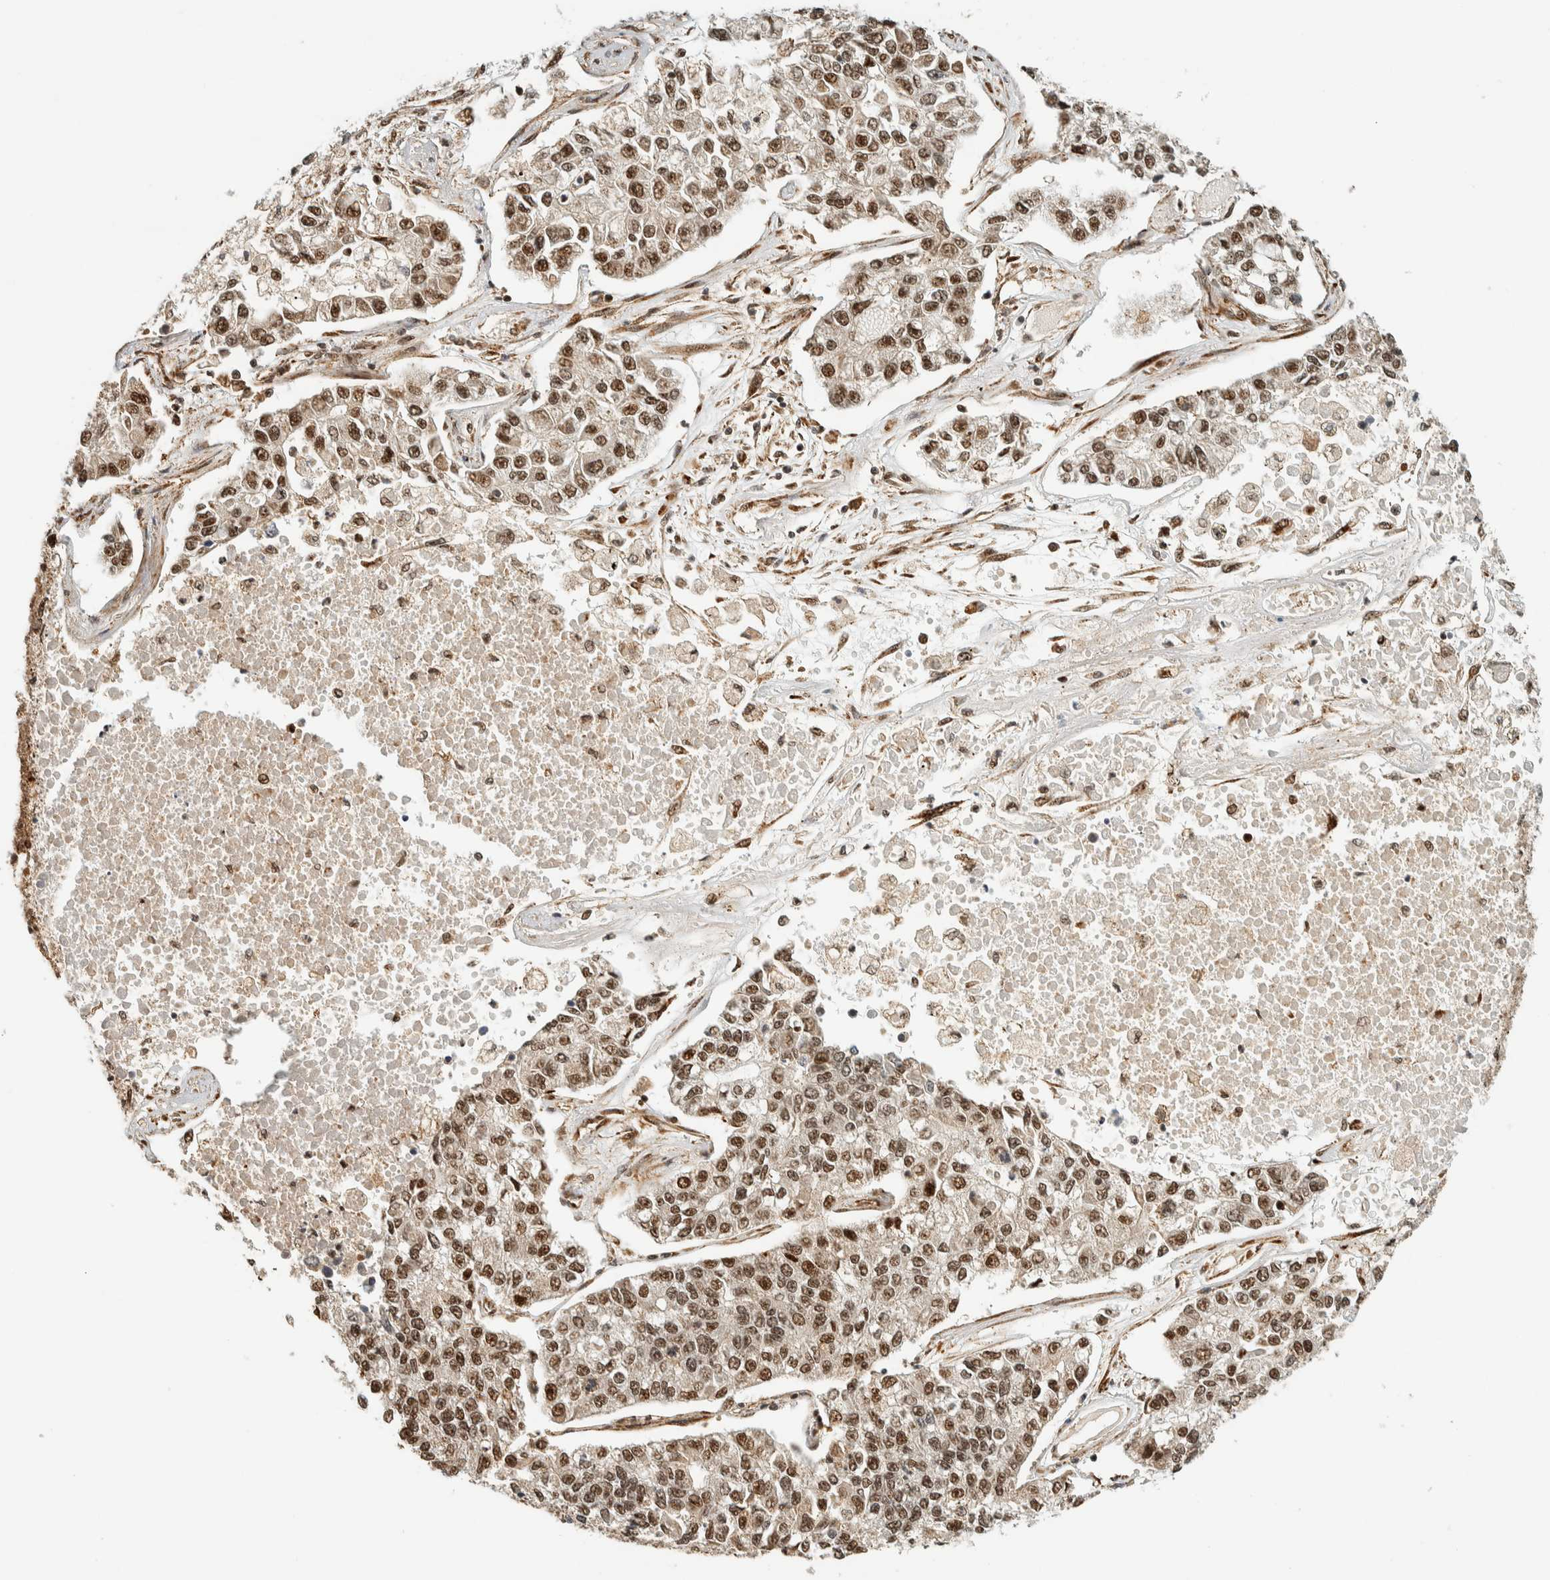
{"staining": {"intensity": "moderate", "quantity": ">75%", "location": "nuclear"}, "tissue": "lung cancer", "cell_type": "Tumor cells", "image_type": "cancer", "snomed": [{"axis": "morphology", "description": "Adenocarcinoma, NOS"}, {"axis": "topography", "description": "Lung"}], "caption": "Tumor cells show medium levels of moderate nuclear positivity in approximately >75% of cells in human adenocarcinoma (lung).", "gene": "SIK1", "patient": {"sex": "male", "age": 49}}